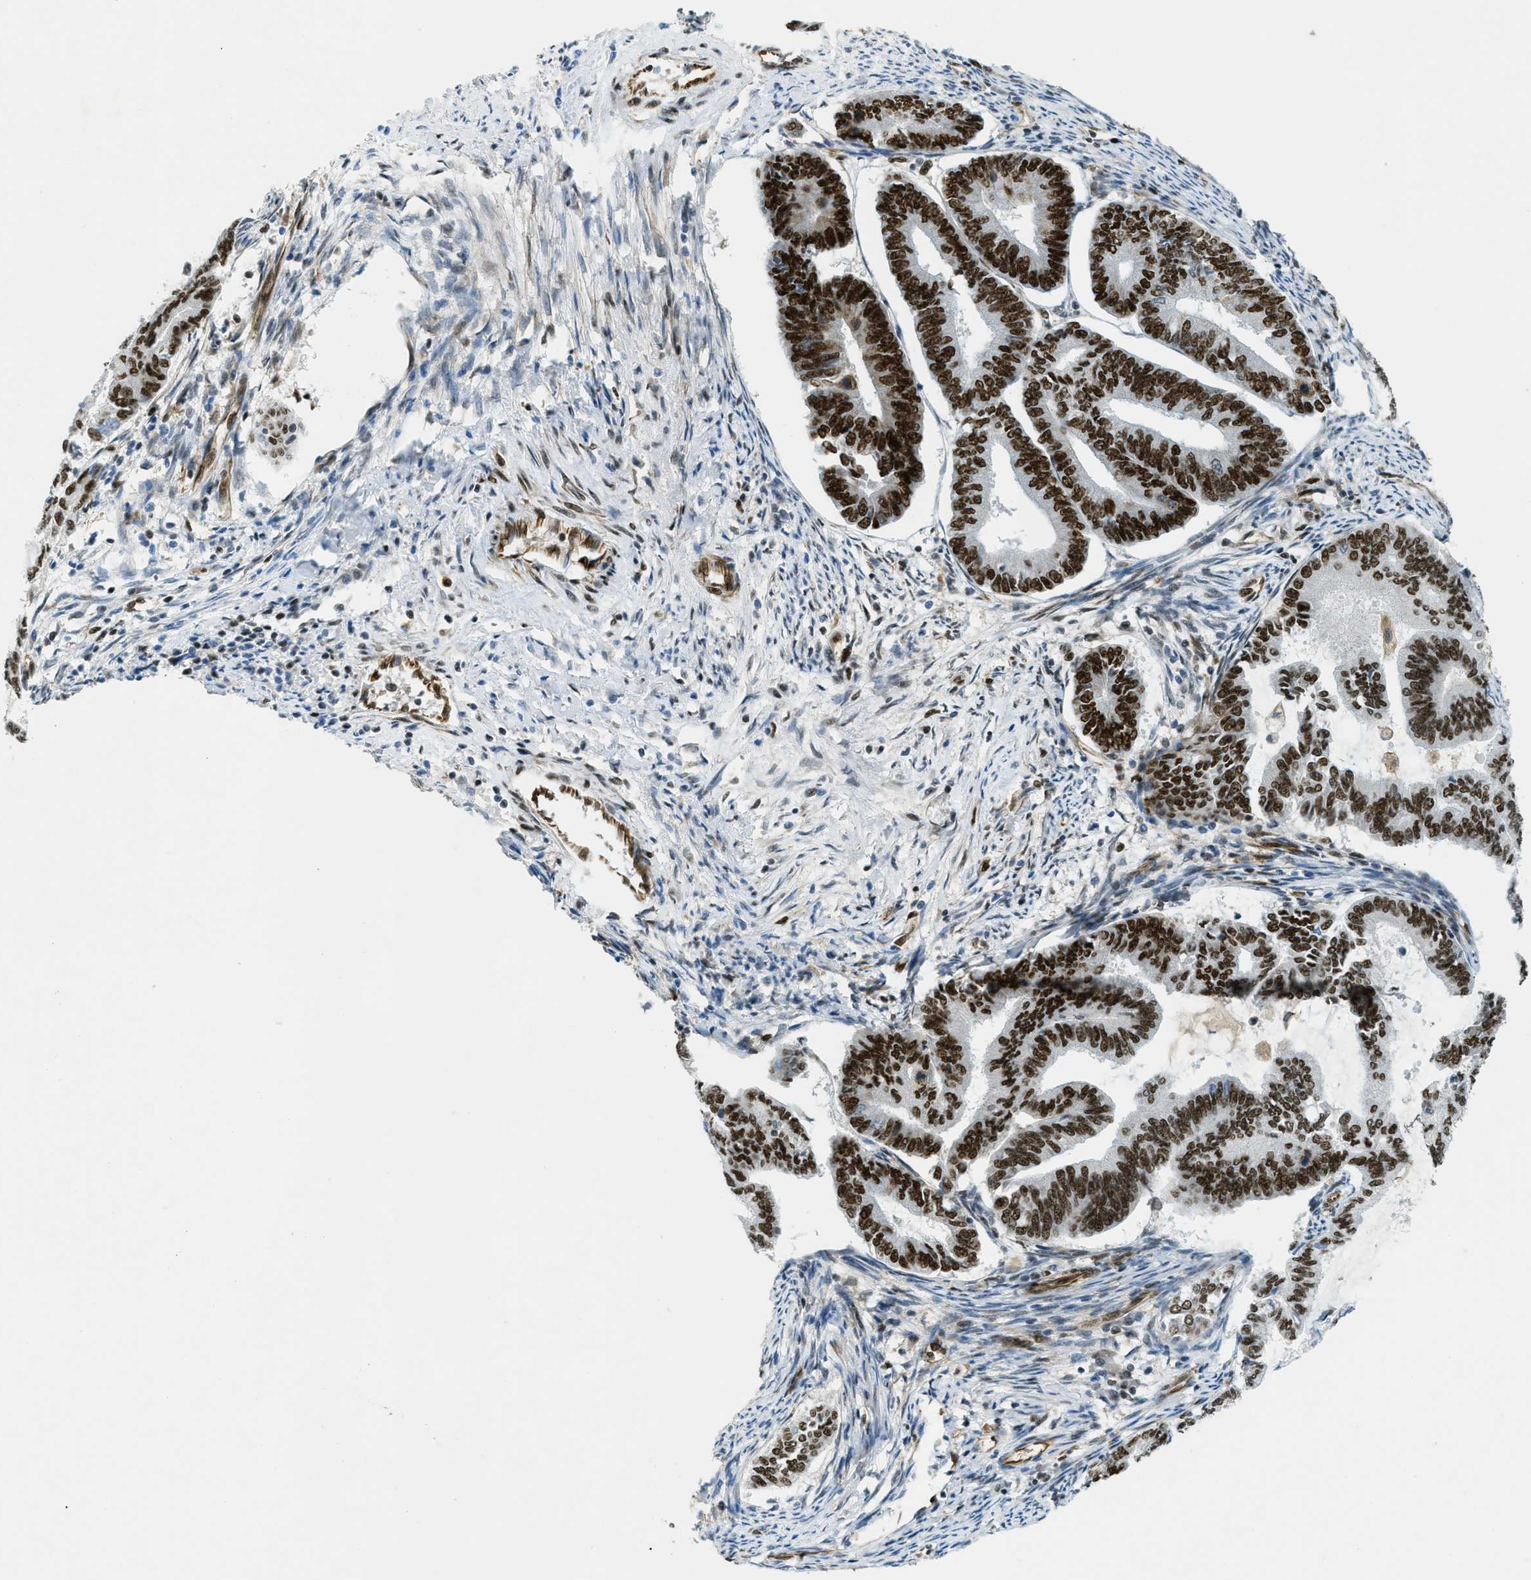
{"staining": {"intensity": "strong", "quantity": ">75%", "location": "nuclear"}, "tissue": "endometrial cancer", "cell_type": "Tumor cells", "image_type": "cancer", "snomed": [{"axis": "morphology", "description": "Adenocarcinoma, NOS"}, {"axis": "topography", "description": "Endometrium"}], "caption": "Human endometrial adenocarcinoma stained with a brown dye exhibits strong nuclear positive positivity in about >75% of tumor cells.", "gene": "ZFR", "patient": {"sex": "female", "age": 86}}